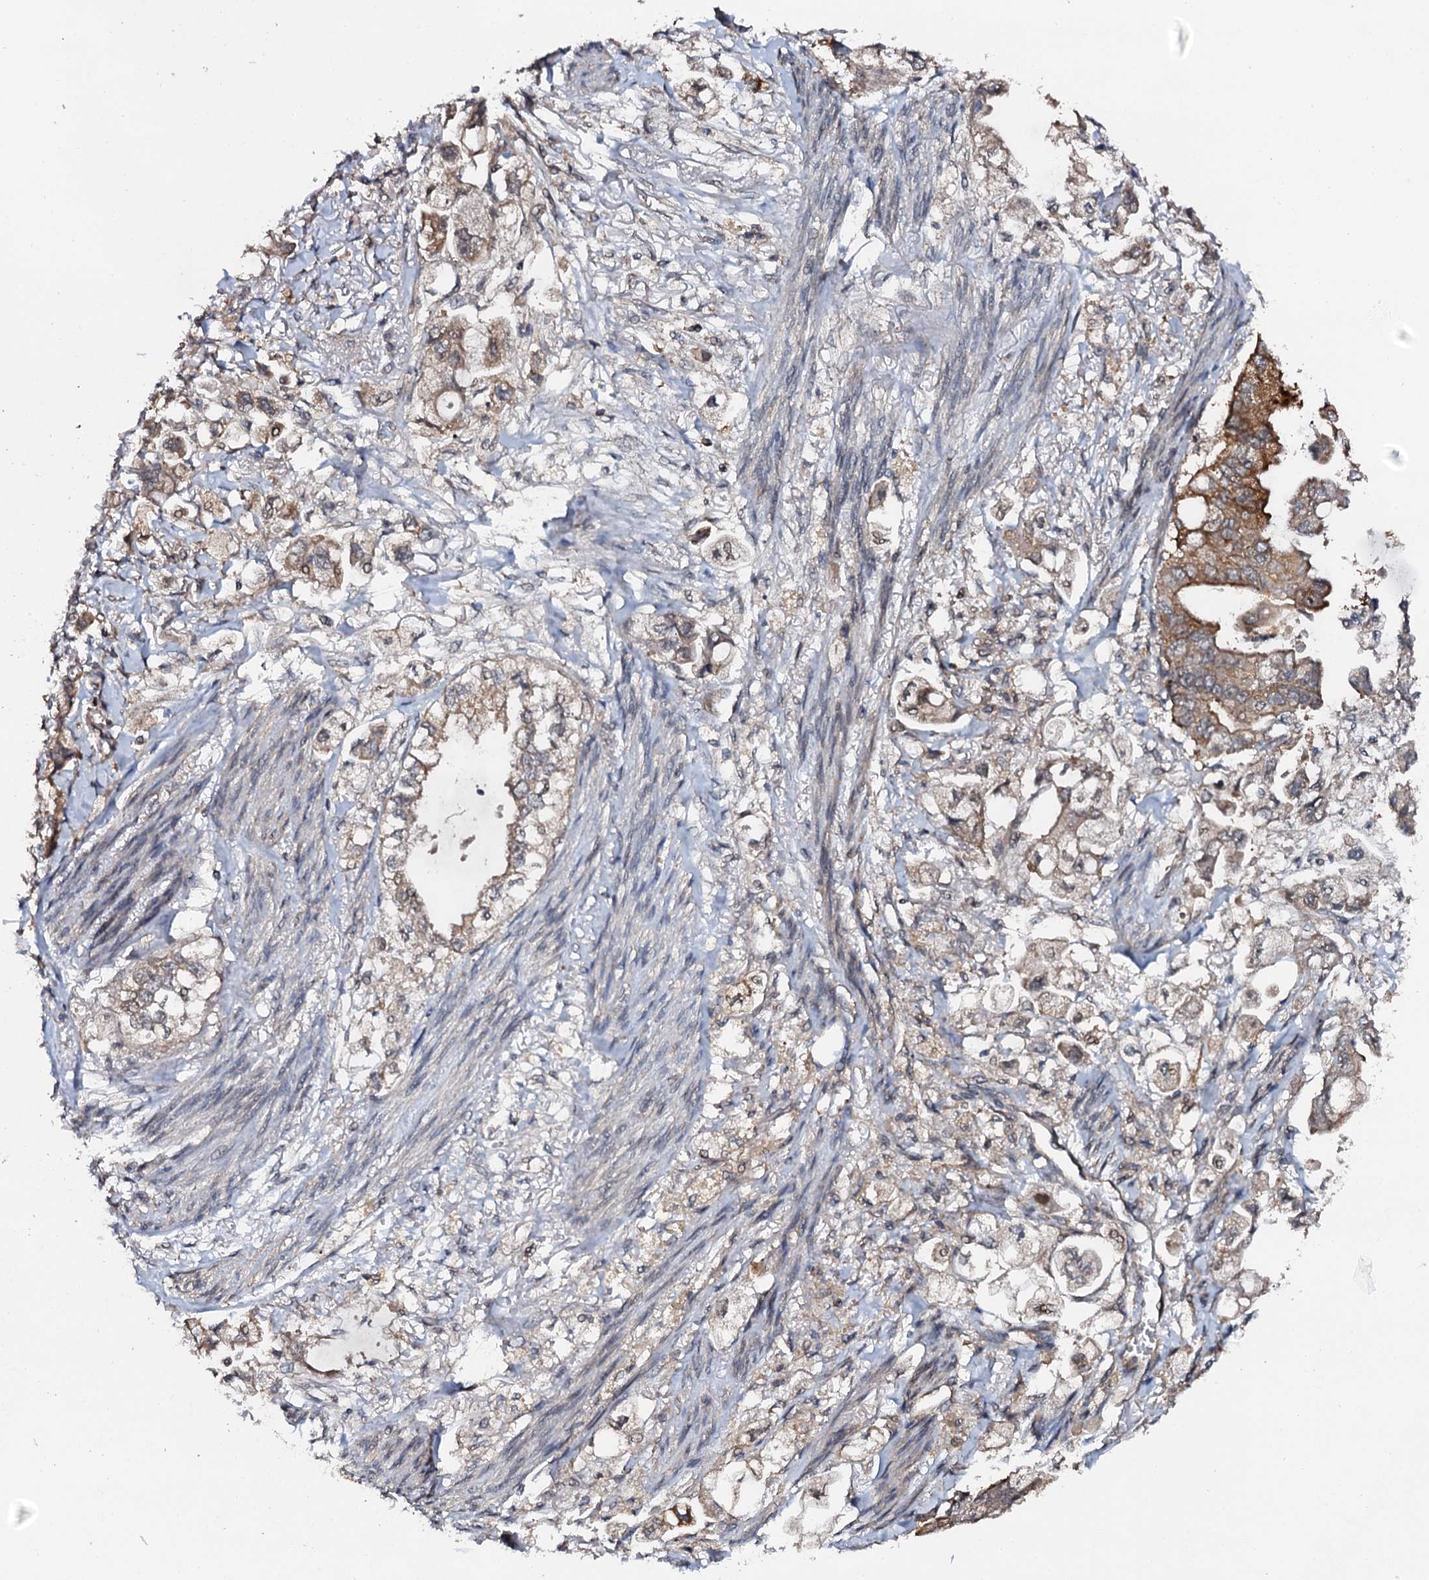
{"staining": {"intensity": "moderate", "quantity": ">75%", "location": "cytoplasmic/membranous"}, "tissue": "stomach cancer", "cell_type": "Tumor cells", "image_type": "cancer", "snomed": [{"axis": "morphology", "description": "Adenocarcinoma, NOS"}, {"axis": "topography", "description": "Stomach"}], "caption": "Immunohistochemistry staining of stomach cancer, which demonstrates medium levels of moderate cytoplasmic/membranous expression in approximately >75% of tumor cells indicating moderate cytoplasmic/membranous protein staining. The staining was performed using DAB (brown) for protein detection and nuclei were counterstained in hematoxylin (blue).", "gene": "FLYWCH1", "patient": {"sex": "male", "age": 62}}